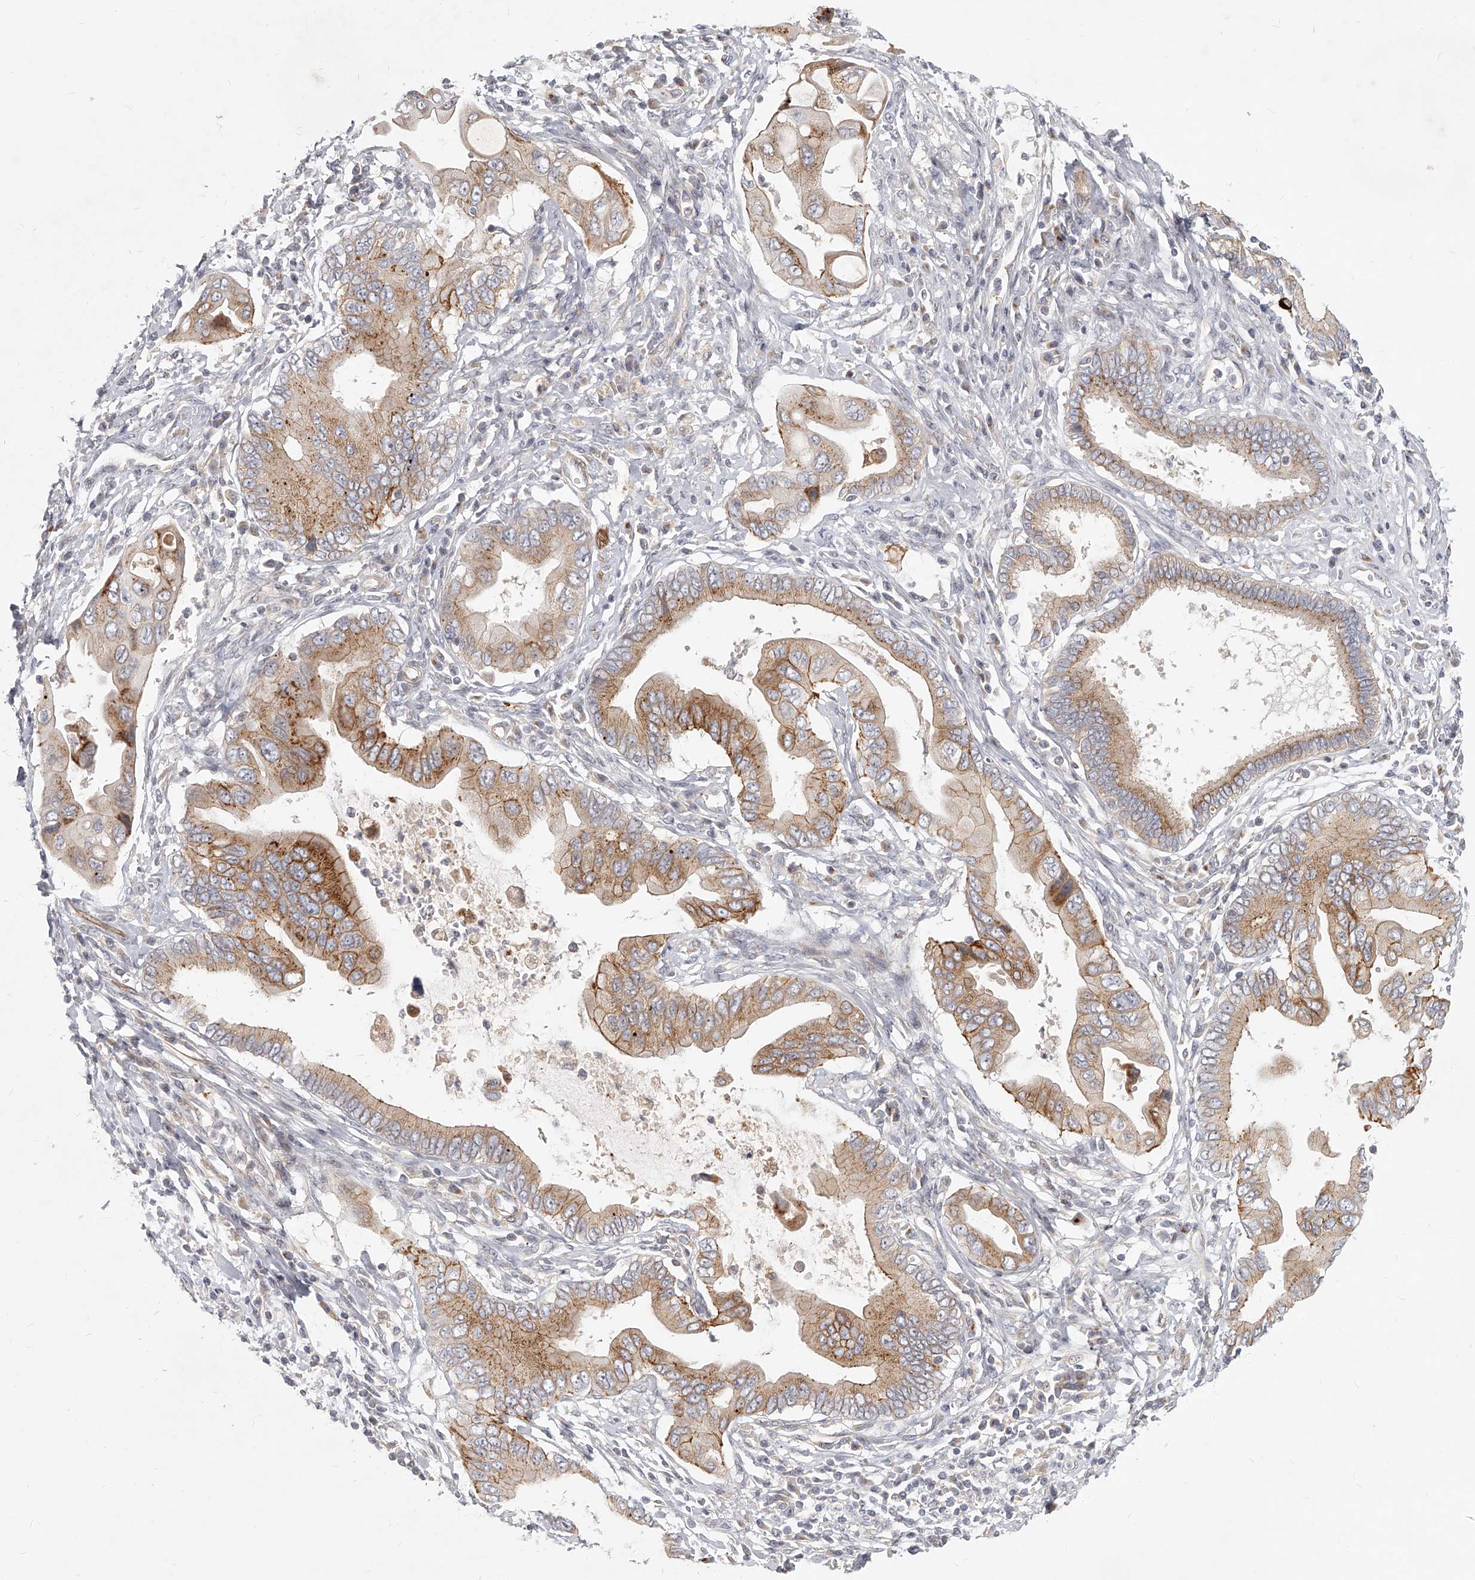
{"staining": {"intensity": "moderate", "quantity": ">75%", "location": "cytoplasmic/membranous"}, "tissue": "pancreatic cancer", "cell_type": "Tumor cells", "image_type": "cancer", "snomed": [{"axis": "morphology", "description": "Adenocarcinoma, NOS"}, {"axis": "topography", "description": "Pancreas"}], "caption": "This image displays immunohistochemistry staining of human pancreatic adenocarcinoma, with medium moderate cytoplasmic/membranous positivity in about >75% of tumor cells.", "gene": "SLC37A1", "patient": {"sex": "male", "age": 78}}